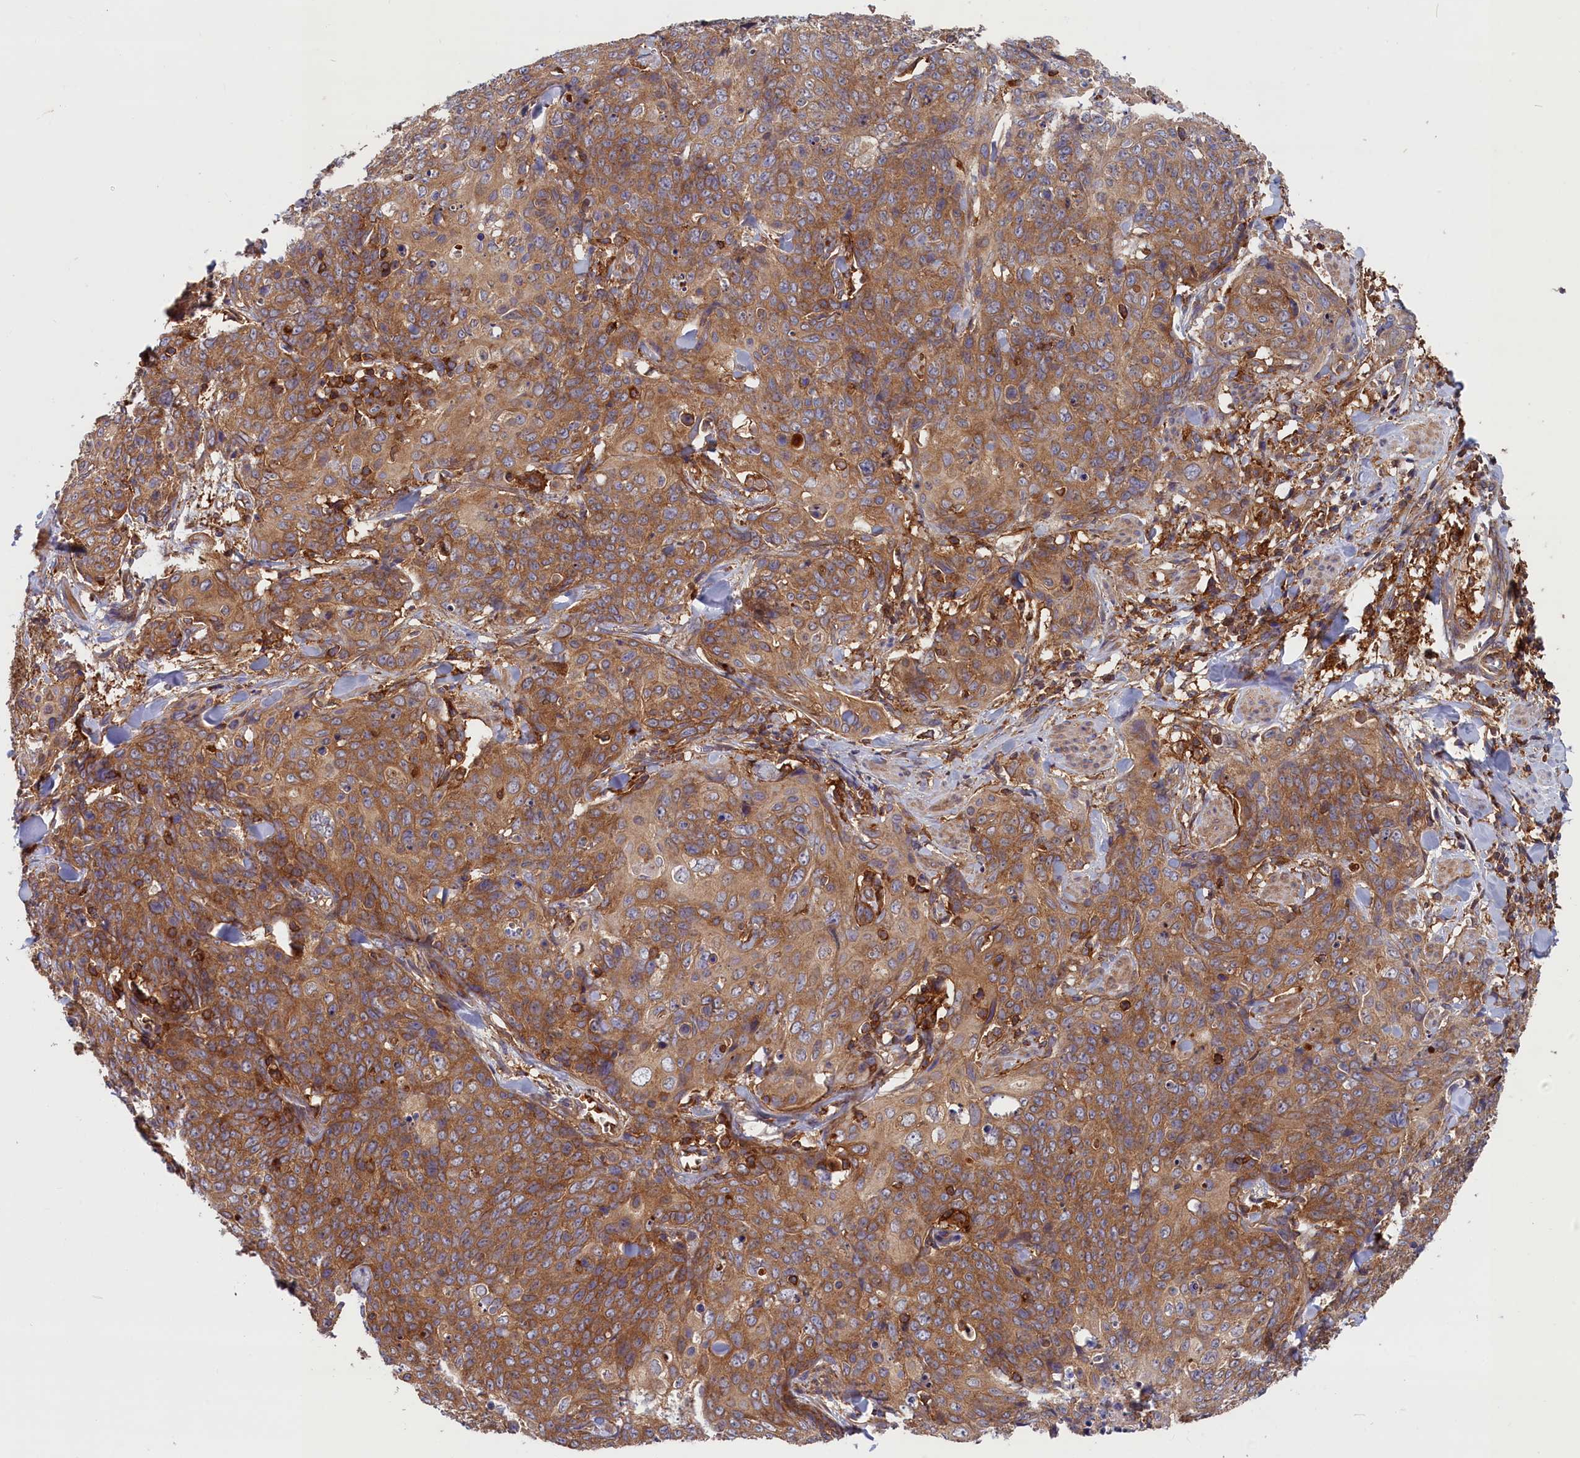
{"staining": {"intensity": "moderate", "quantity": ">75%", "location": "cytoplasmic/membranous"}, "tissue": "skin cancer", "cell_type": "Tumor cells", "image_type": "cancer", "snomed": [{"axis": "morphology", "description": "Squamous cell carcinoma, NOS"}, {"axis": "topography", "description": "Skin"}, {"axis": "topography", "description": "Vulva"}], "caption": "Immunohistochemical staining of human skin squamous cell carcinoma demonstrates medium levels of moderate cytoplasmic/membranous protein staining in about >75% of tumor cells. Ihc stains the protein of interest in brown and the nuclei are stained blue.", "gene": "MYO9B", "patient": {"sex": "female", "age": 85}}